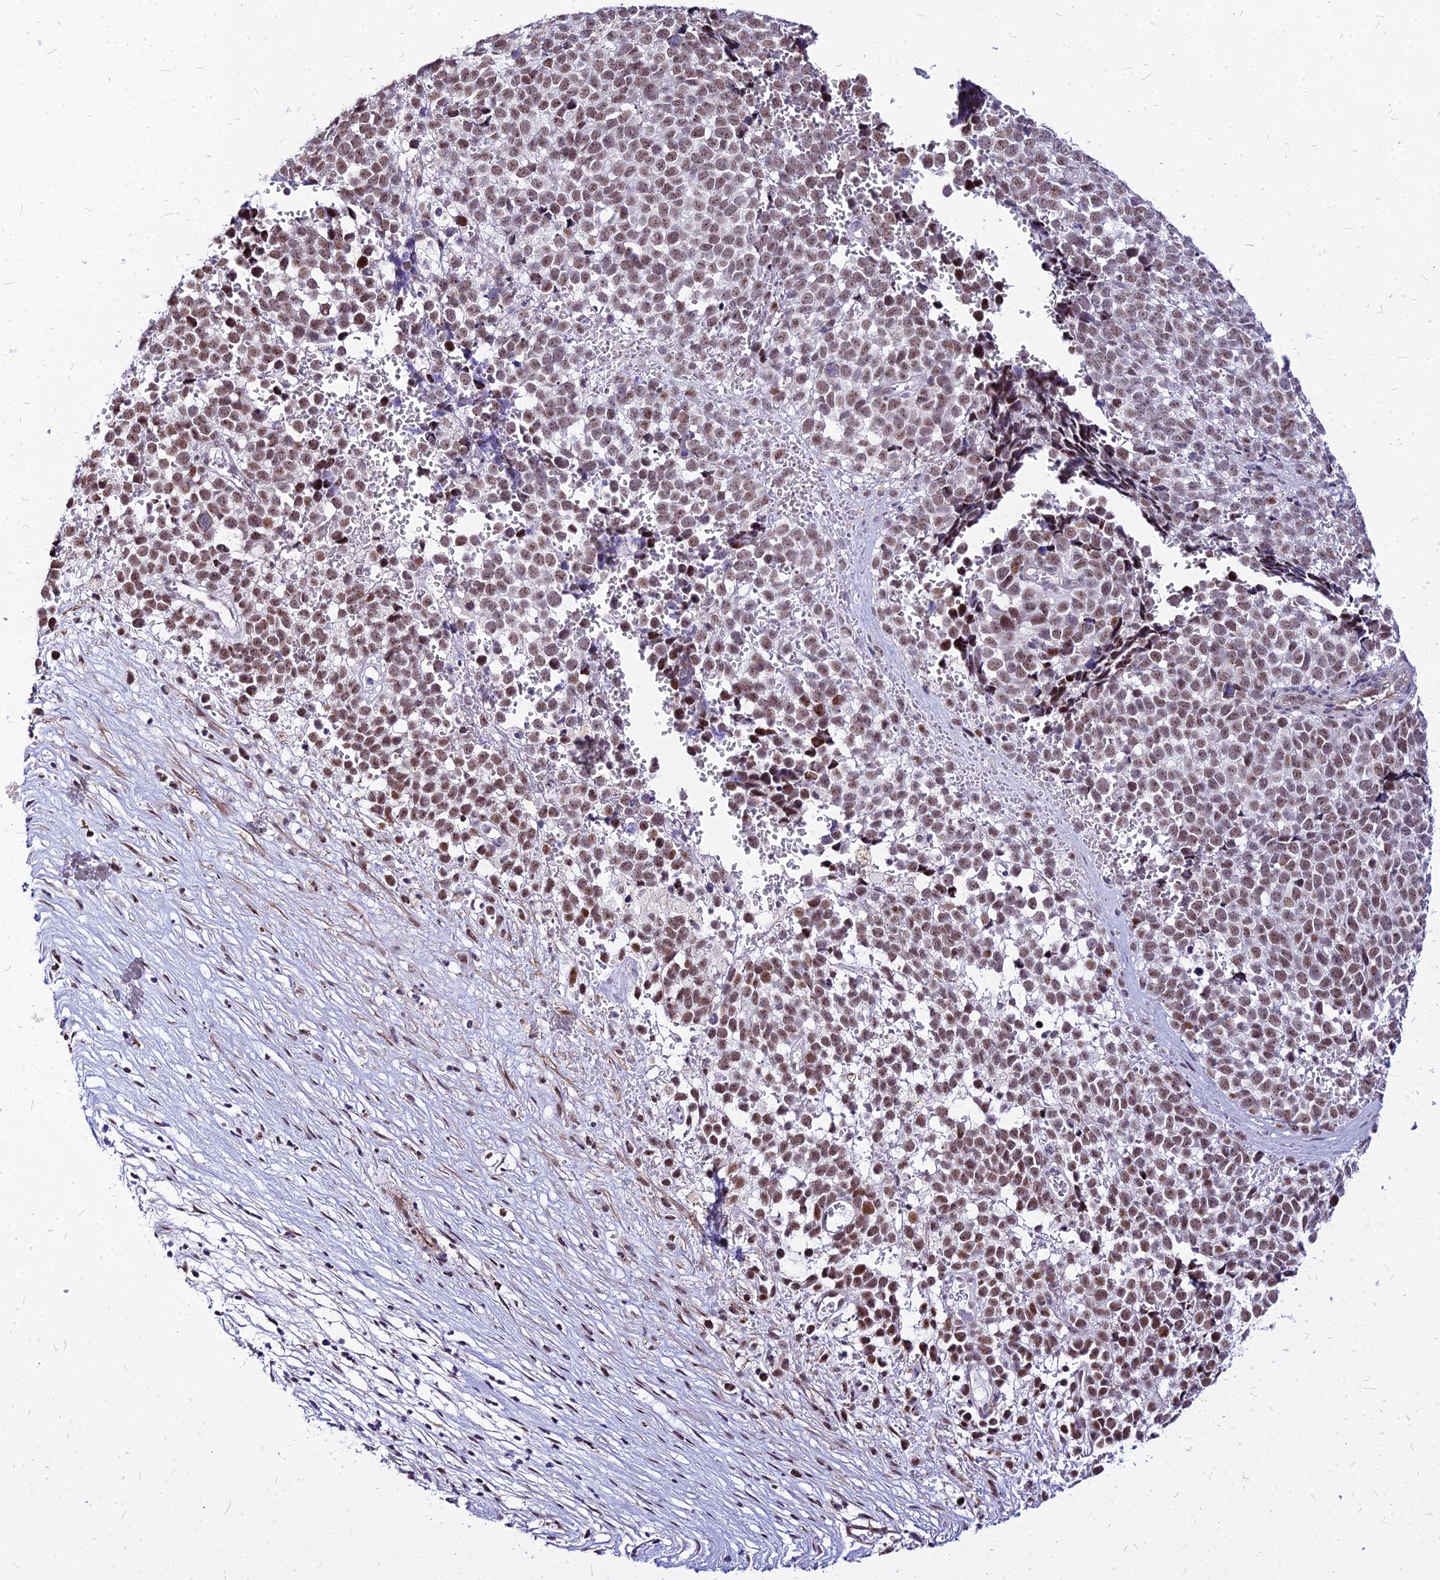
{"staining": {"intensity": "moderate", "quantity": ">75%", "location": "nuclear"}, "tissue": "melanoma", "cell_type": "Tumor cells", "image_type": "cancer", "snomed": [{"axis": "morphology", "description": "Malignant melanoma, NOS"}, {"axis": "topography", "description": "Nose, NOS"}], "caption": "Immunohistochemical staining of melanoma displays medium levels of moderate nuclear staining in about >75% of tumor cells.", "gene": "FDX2", "patient": {"sex": "female", "age": 48}}